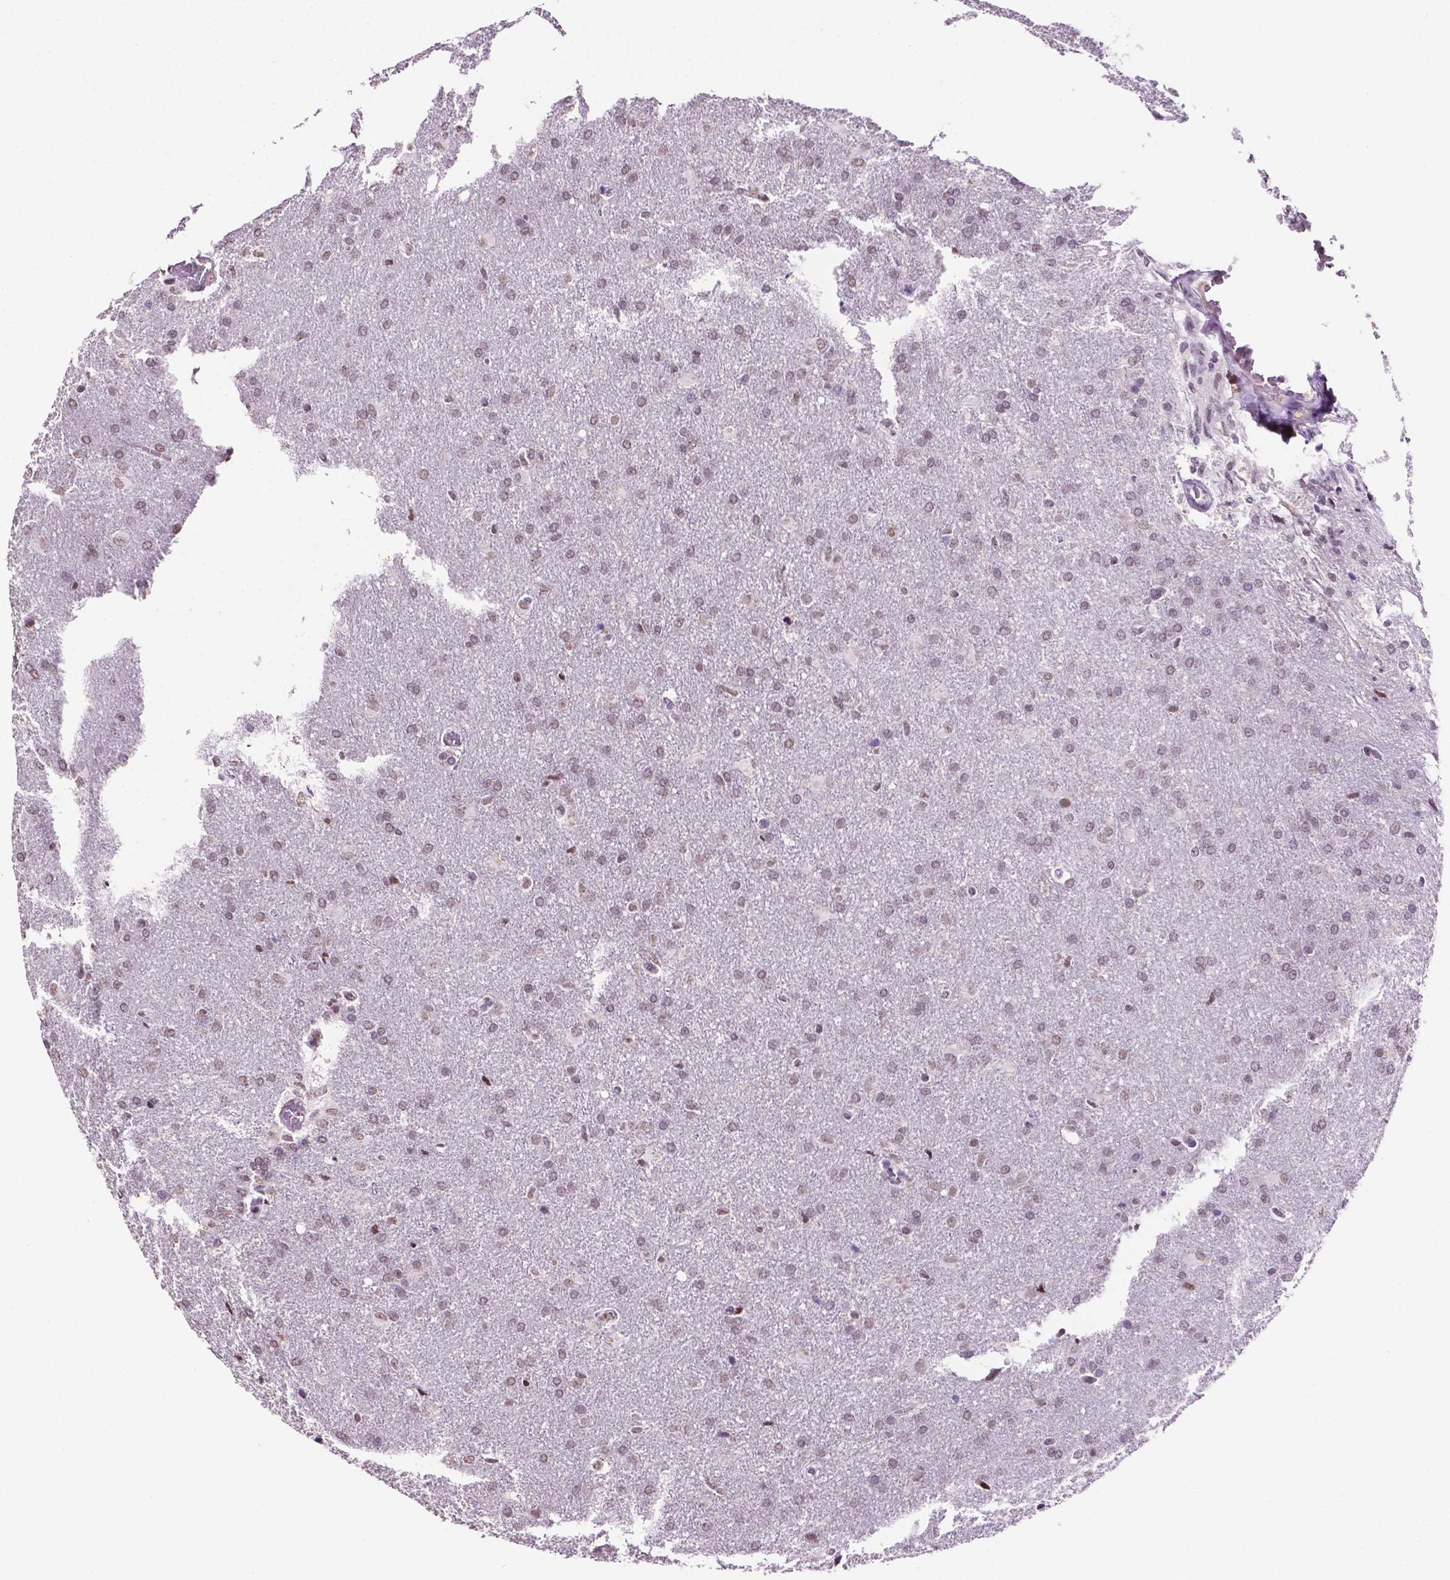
{"staining": {"intensity": "weak", "quantity": ">75%", "location": "nuclear"}, "tissue": "glioma", "cell_type": "Tumor cells", "image_type": "cancer", "snomed": [{"axis": "morphology", "description": "Glioma, malignant, High grade"}, {"axis": "topography", "description": "Brain"}], "caption": "Malignant glioma (high-grade) stained for a protein (brown) demonstrates weak nuclear positive expression in about >75% of tumor cells.", "gene": "PTPN6", "patient": {"sex": "male", "age": 68}}